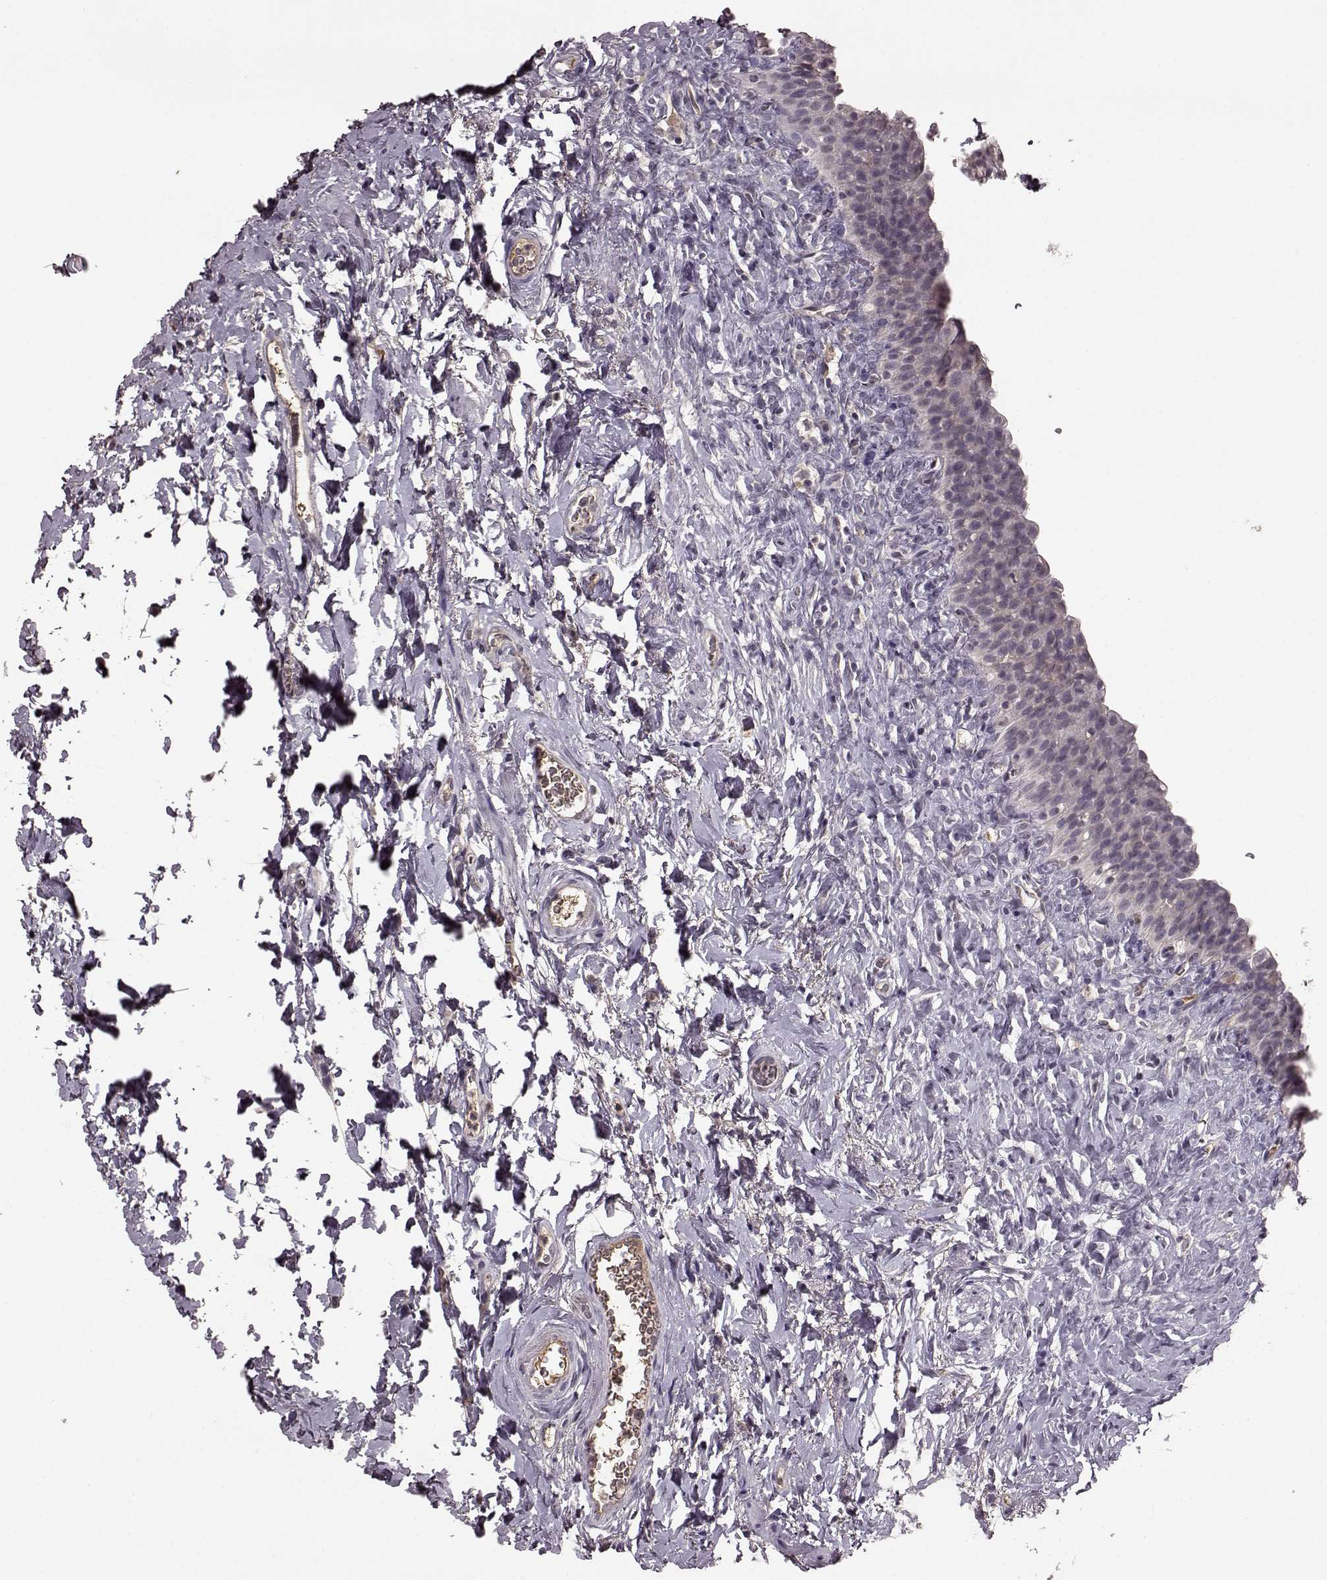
{"staining": {"intensity": "negative", "quantity": "none", "location": "none"}, "tissue": "urinary bladder", "cell_type": "Urothelial cells", "image_type": "normal", "snomed": [{"axis": "morphology", "description": "Normal tissue, NOS"}, {"axis": "topography", "description": "Urinary bladder"}], "caption": "This is an immunohistochemistry (IHC) micrograph of benign urinary bladder. There is no staining in urothelial cells.", "gene": "NRL", "patient": {"sex": "male", "age": 76}}